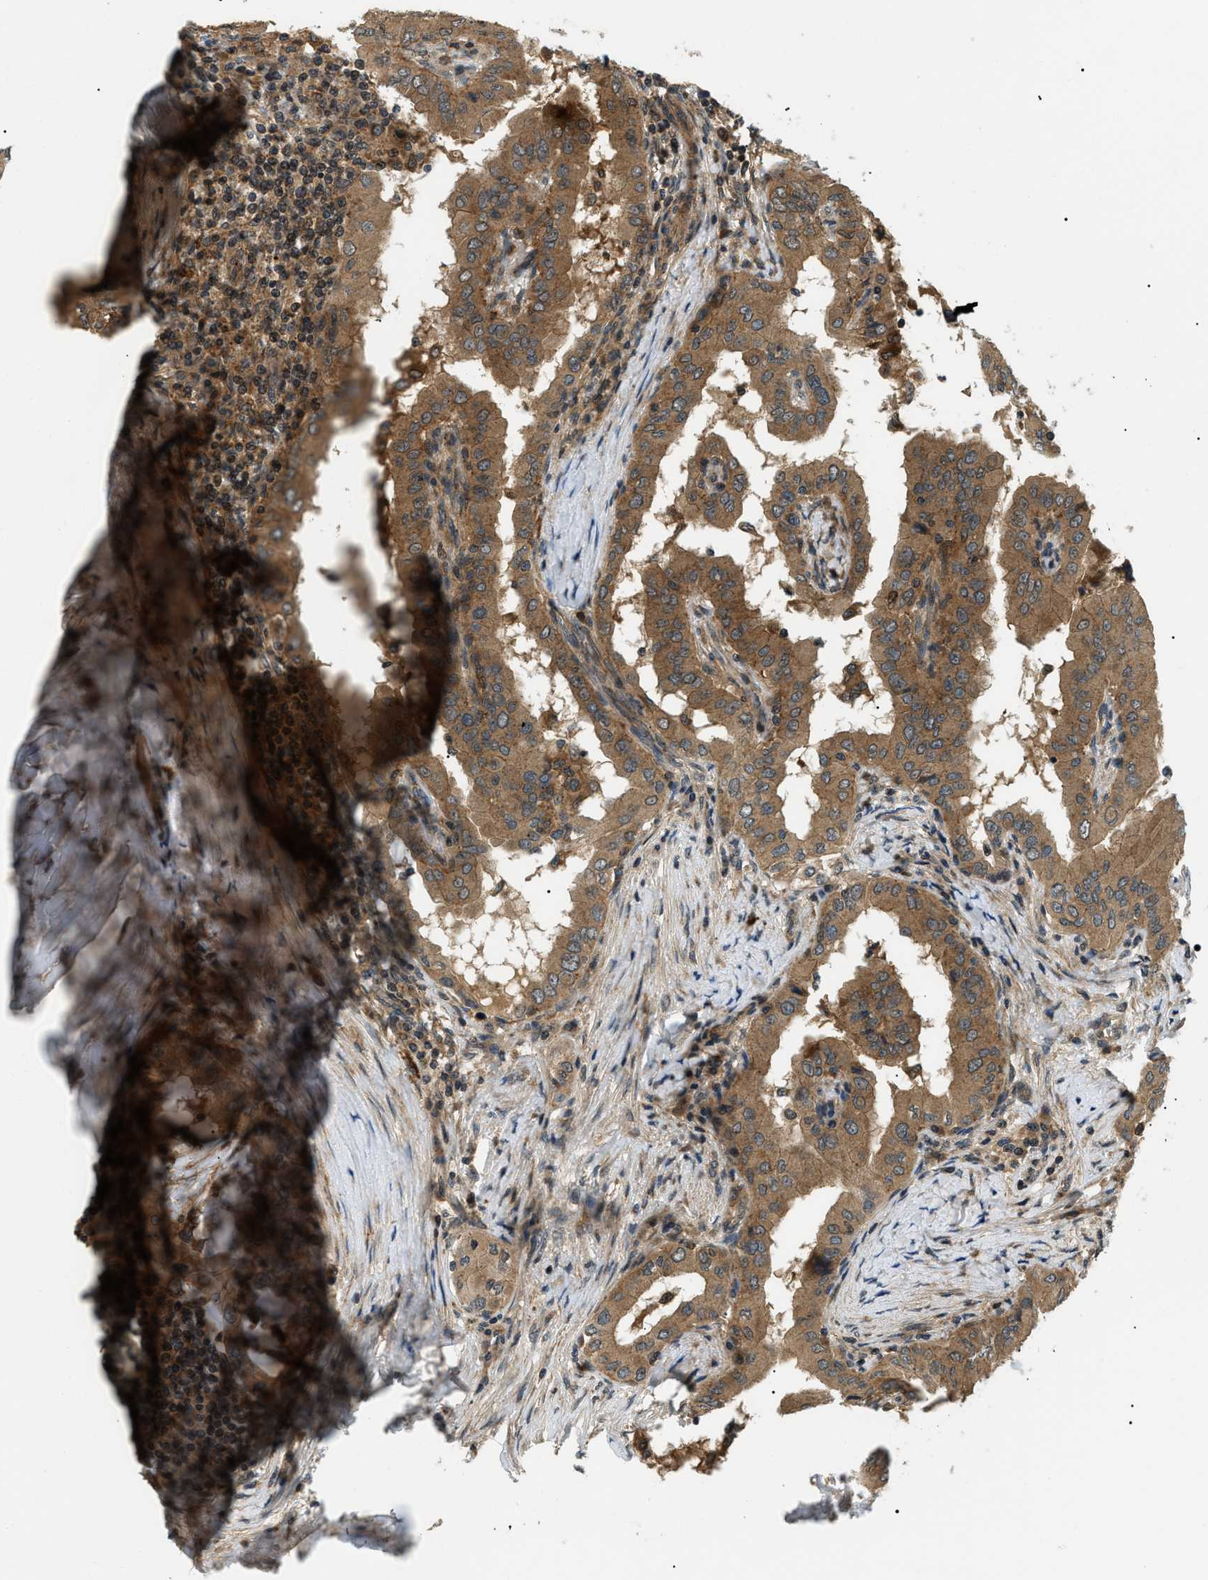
{"staining": {"intensity": "moderate", "quantity": ">75%", "location": "cytoplasmic/membranous"}, "tissue": "thyroid cancer", "cell_type": "Tumor cells", "image_type": "cancer", "snomed": [{"axis": "morphology", "description": "Papillary adenocarcinoma, NOS"}, {"axis": "topography", "description": "Thyroid gland"}], "caption": "The image demonstrates immunohistochemical staining of thyroid cancer. There is moderate cytoplasmic/membranous staining is identified in approximately >75% of tumor cells. (DAB IHC, brown staining for protein, blue staining for nuclei).", "gene": "ATP6AP1", "patient": {"sex": "male", "age": 33}}